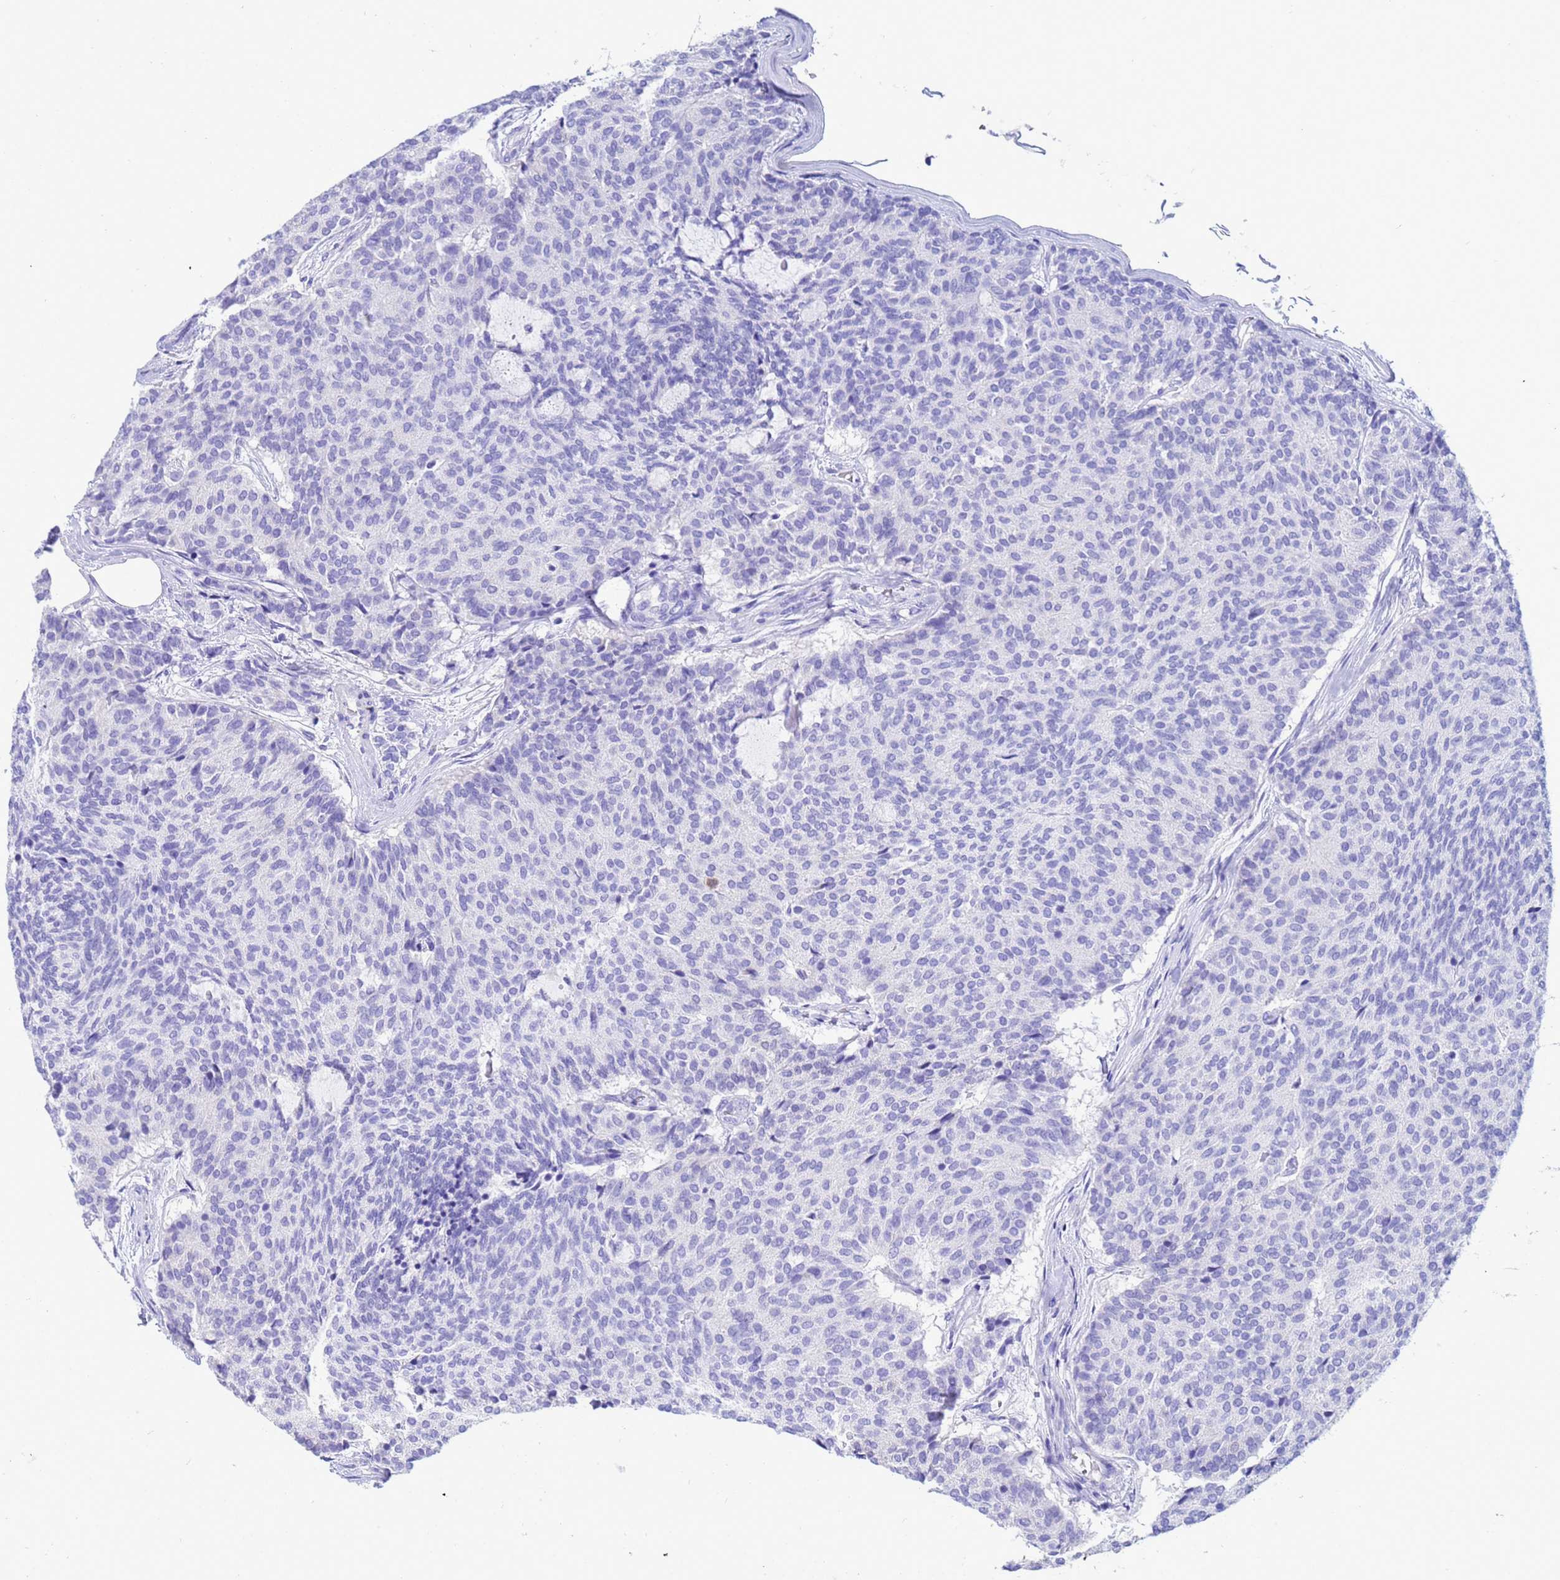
{"staining": {"intensity": "negative", "quantity": "none", "location": "none"}, "tissue": "carcinoid", "cell_type": "Tumor cells", "image_type": "cancer", "snomed": [{"axis": "morphology", "description": "Carcinoid, malignant, NOS"}, {"axis": "topography", "description": "Pancreas"}], "caption": "The immunohistochemistry micrograph has no significant staining in tumor cells of carcinoid tissue.", "gene": "AKR1C2", "patient": {"sex": "female", "age": 54}}